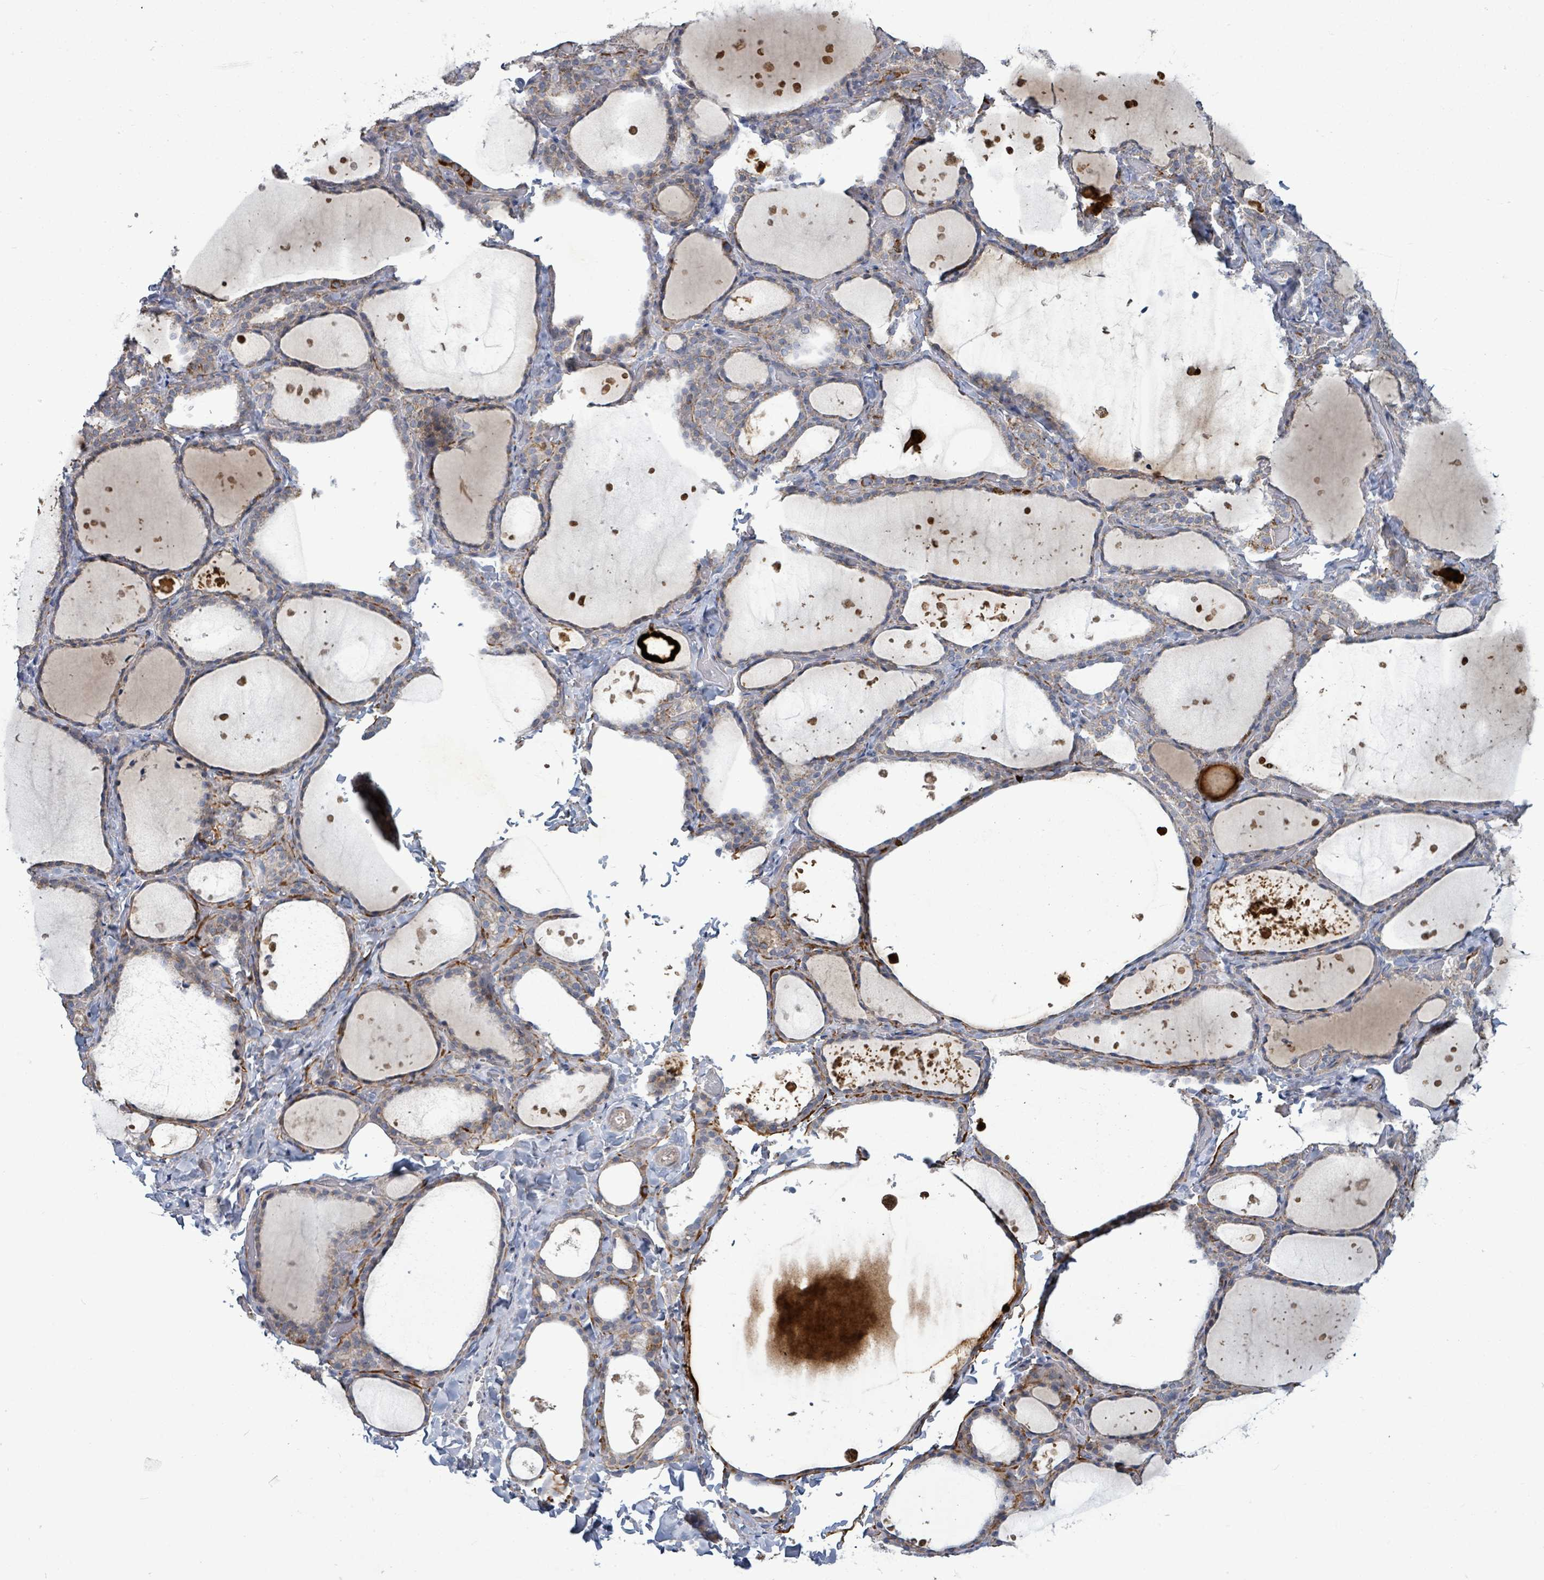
{"staining": {"intensity": "moderate", "quantity": "25%-75%", "location": "cytoplasmic/membranous"}, "tissue": "thyroid gland", "cell_type": "Glandular cells", "image_type": "normal", "snomed": [{"axis": "morphology", "description": "Normal tissue, NOS"}, {"axis": "topography", "description": "Thyroid gland"}], "caption": "Brown immunohistochemical staining in benign thyroid gland demonstrates moderate cytoplasmic/membranous positivity in about 25%-75% of glandular cells. (brown staining indicates protein expression, while blue staining denotes nuclei).", "gene": "ZFPM1", "patient": {"sex": "female", "age": 44}}